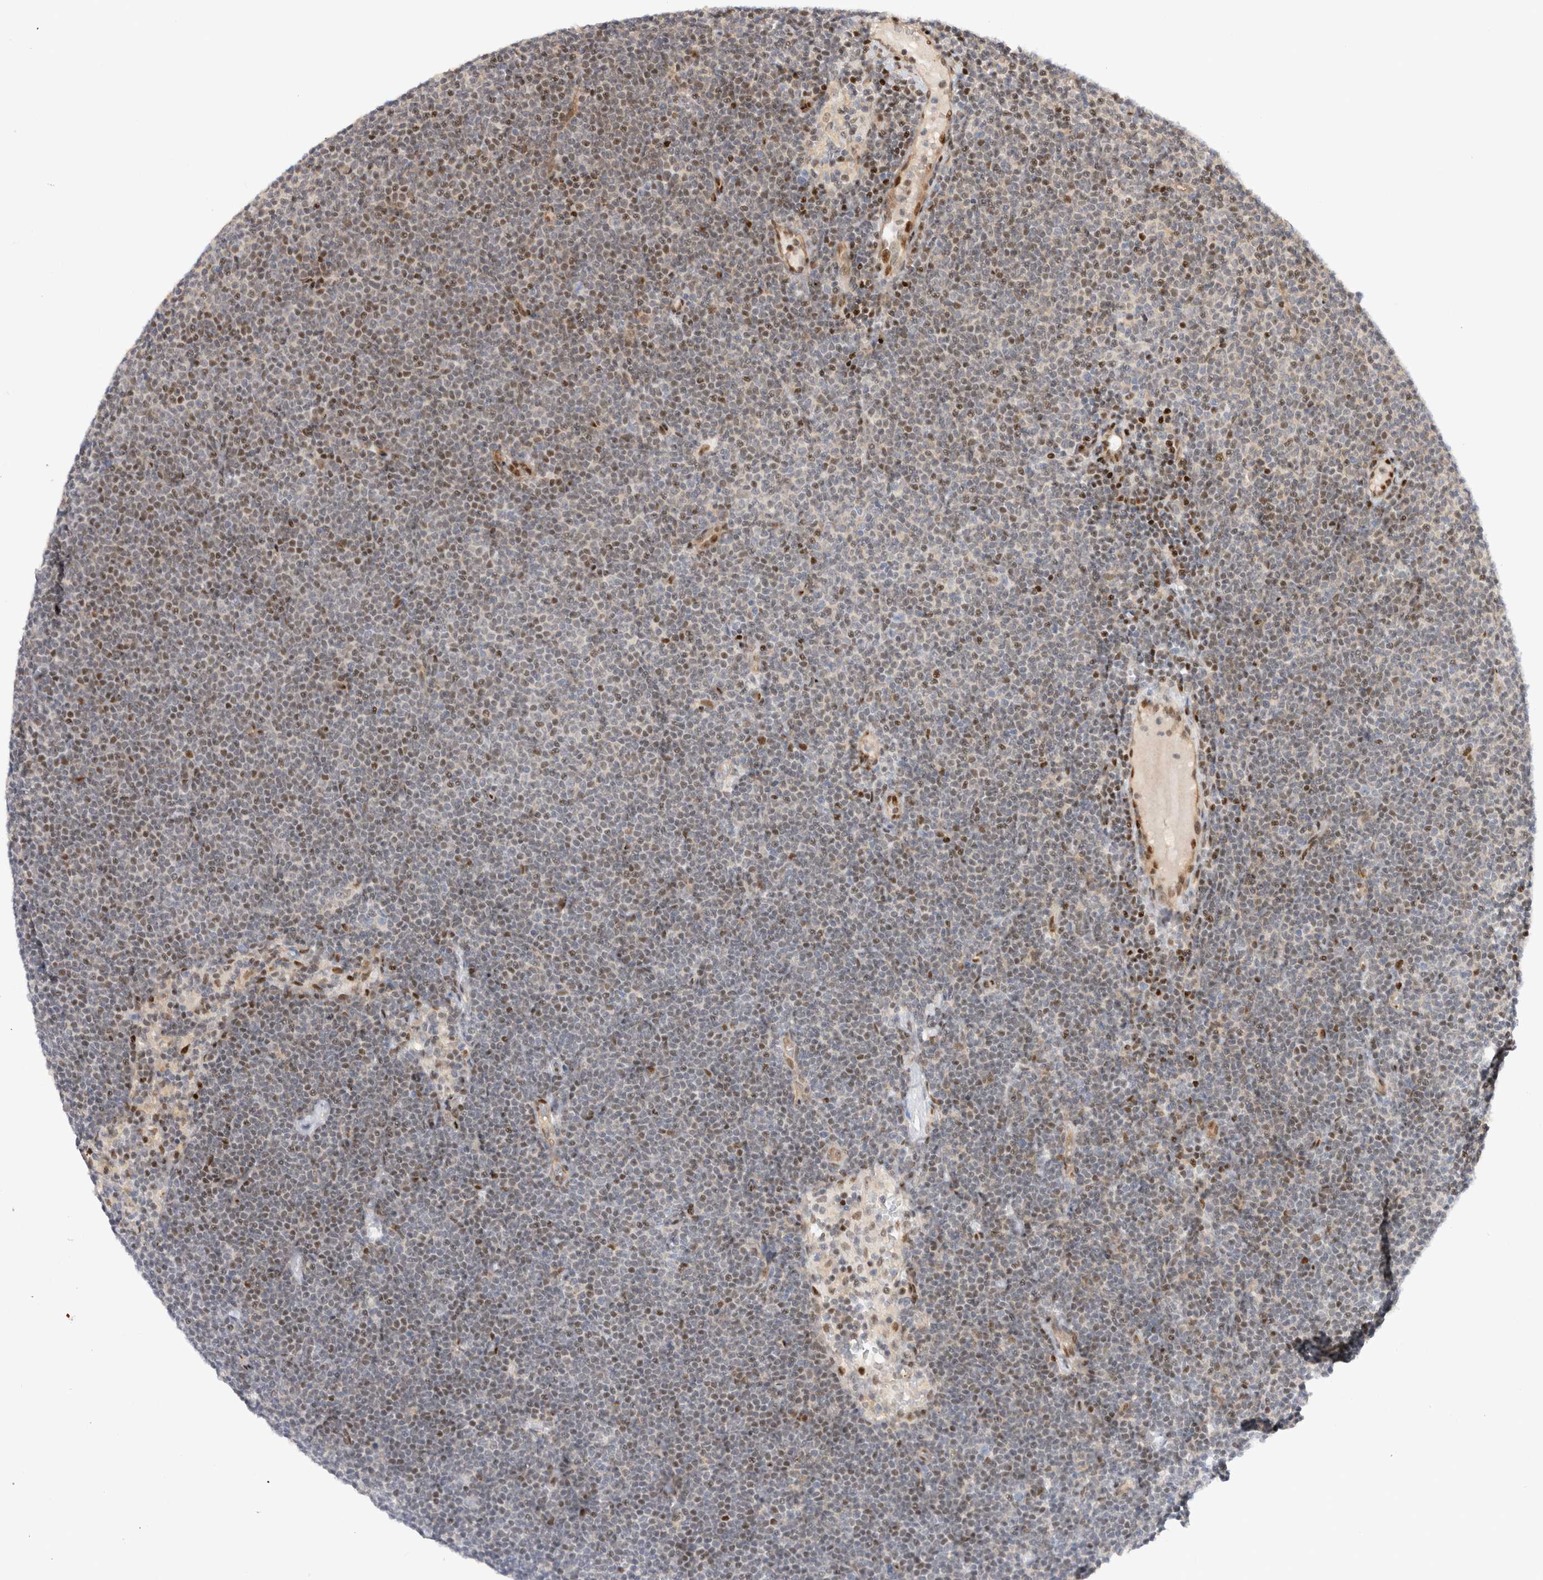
{"staining": {"intensity": "weak", "quantity": "25%-75%", "location": "nuclear"}, "tissue": "lymphoma", "cell_type": "Tumor cells", "image_type": "cancer", "snomed": [{"axis": "morphology", "description": "Malignant lymphoma, non-Hodgkin's type, Low grade"}, {"axis": "topography", "description": "Lymph node"}], "caption": "A high-resolution photomicrograph shows IHC staining of malignant lymphoma, non-Hodgkin's type (low-grade), which displays weak nuclear expression in about 25%-75% of tumor cells.", "gene": "TCF4", "patient": {"sex": "female", "age": 53}}